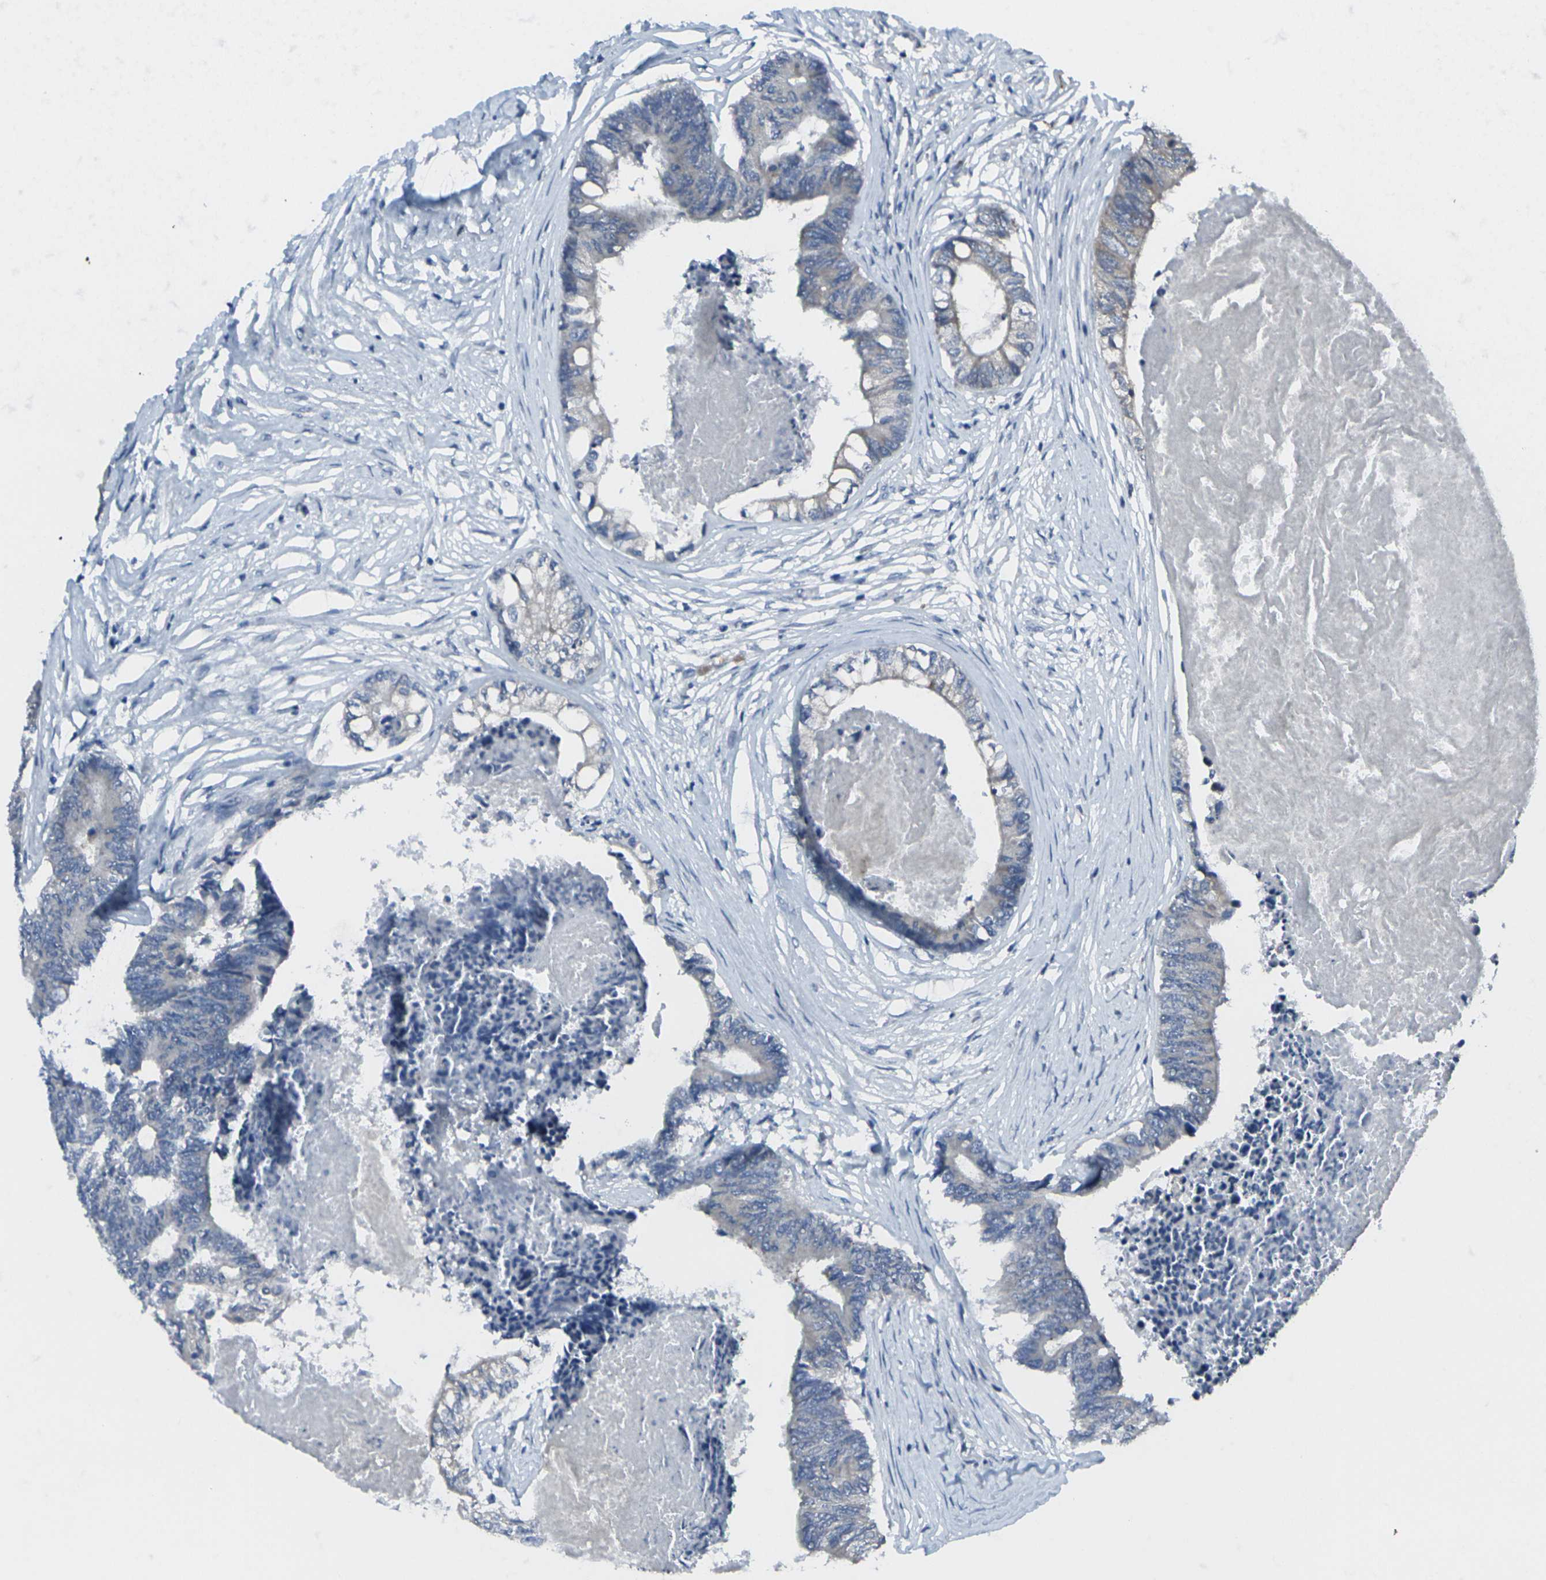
{"staining": {"intensity": "weak", "quantity": "<25%", "location": "cytoplasmic/membranous"}, "tissue": "colorectal cancer", "cell_type": "Tumor cells", "image_type": "cancer", "snomed": [{"axis": "morphology", "description": "Adenocarcinoma, NOS"}, {"axis": "topography", "description": "Rectum"}], "caption": "High power microscopy photomicrograph of an immunohistochemistry micrograph of colorectal cancer, revealing no significant expression in tumor cells. (DAB (3,3'-diaminobenzidine) immunohistochemistry (IHC), high magnification).", "gene": "CCR10", "patient": {"sex": "male", "age": 63}}